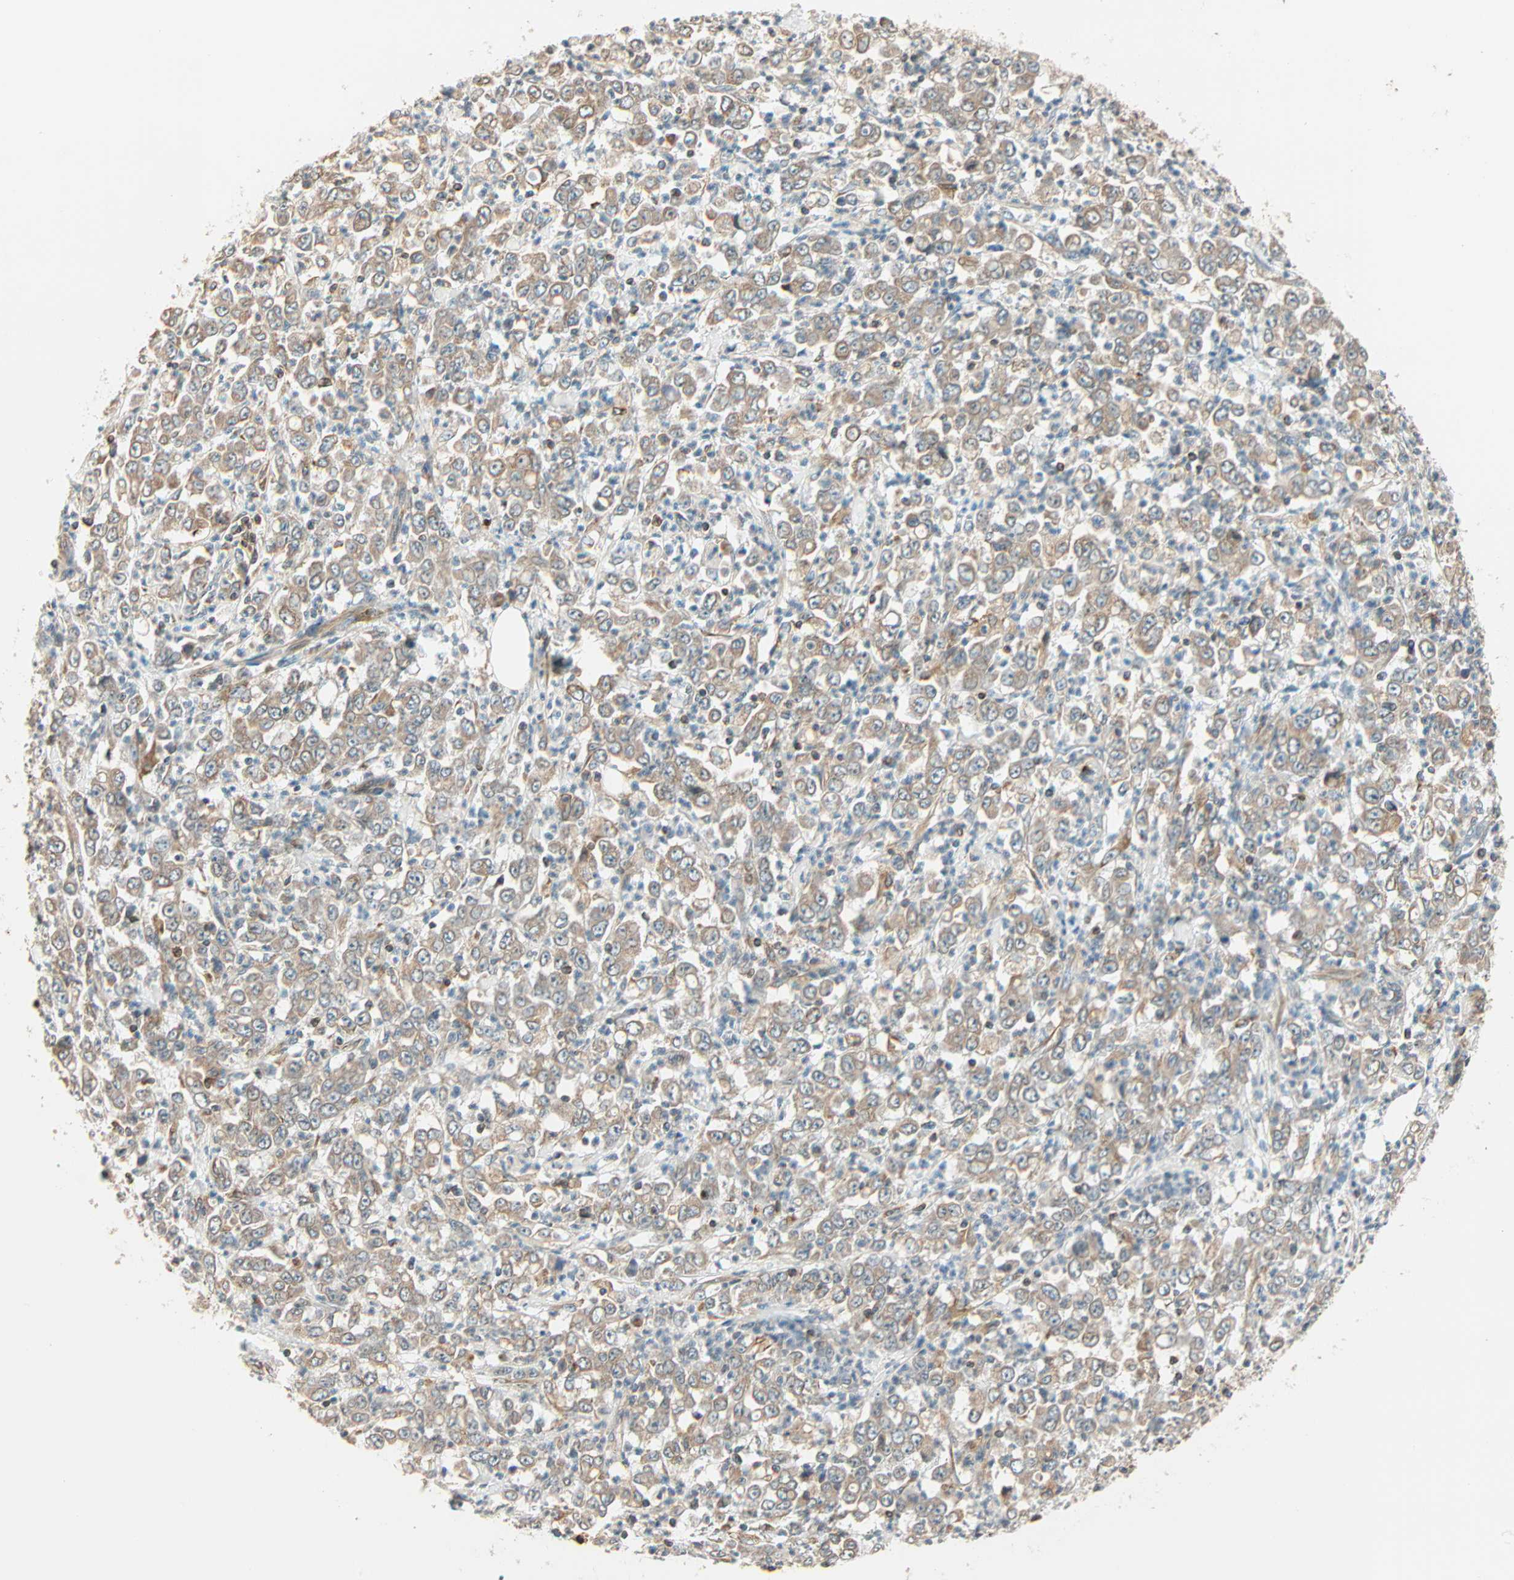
{"staining": {"intensity": "moderate", "quantity": ">75%", "location": "cytoplasmic/membranous"}, "tissue": "stomach cancer", "cell_type": "Tumor cells", "image_type": "cancer", "snomed": [{"axis": "morphology", "description": "Adenocarcinoma, NOS"}, {"axis": "topography", "description": "Stomach, lower"}], "caption": "Immunohistochemistry (IHC) of stomach adenocarcinoma demonstrates medium levels of moderate cytoplasmic/membranous expression in approximately >75% of tumor cells.", "gene": "PNPLA6", "patient": {"sex": "female", "age": 71}}